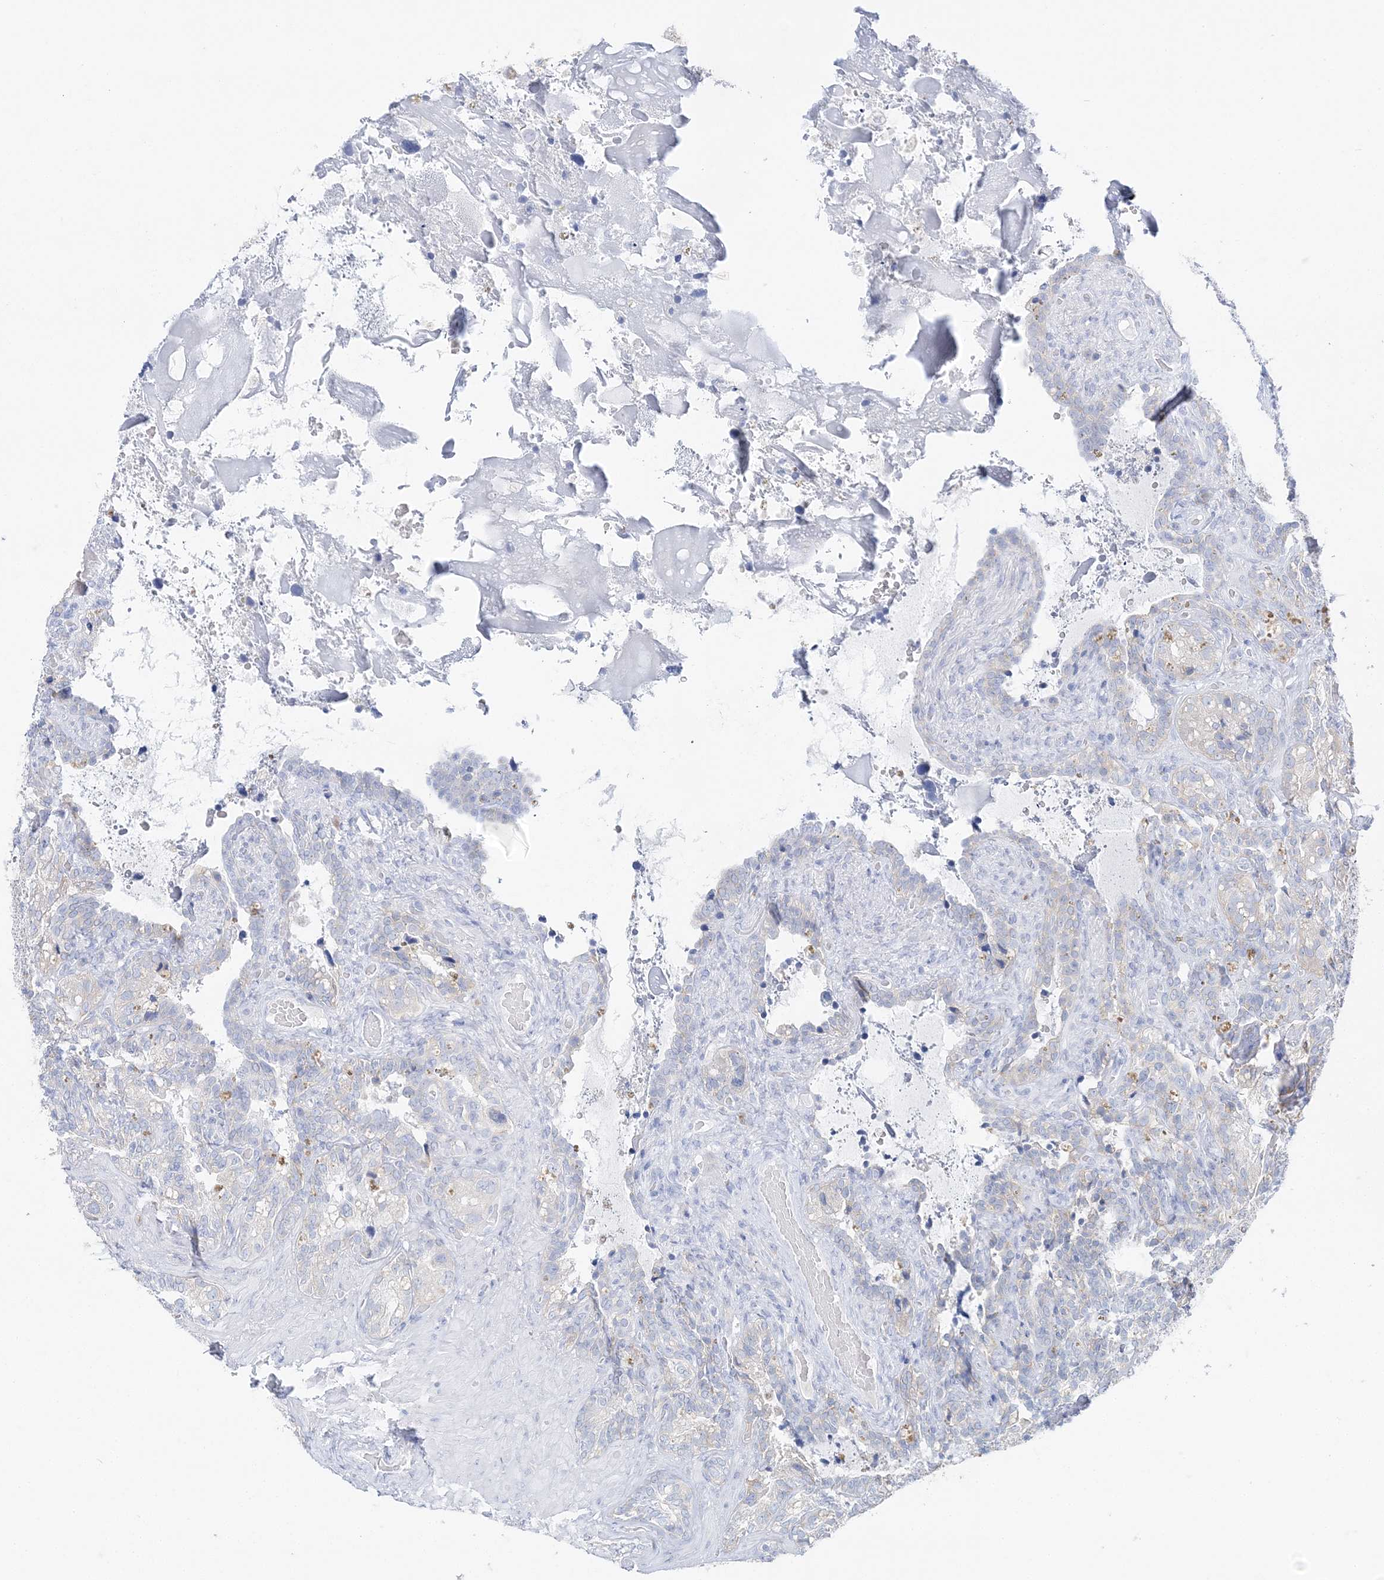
{"staining": {"intensity": "negative", "quantity": "none", "location": "none"}, "tissue": "seminal vesicle", "cell_type": "Glandular cells", "image_type": "normal", "snomed": [{"axis": "morphology", "description": "Normal tissue, NOS"}, {"axis": "topography", "description": "Seminal veicle"}, {"axis": "topography", "description": "Peripheral nerve tissue"}], "caption": "An immunohistochemistry image of unremarkable seminal vesicle is shown. There is no staining in glandular cells of seminal vesicle. Brightfield microscopy of immunohistochemistry (IHC) stained with DAB (brown) and hematoxylin (blue), captured at high magnification.", "gene": "SLC5A6", "patient": {"sex": "male", "age": 67}}